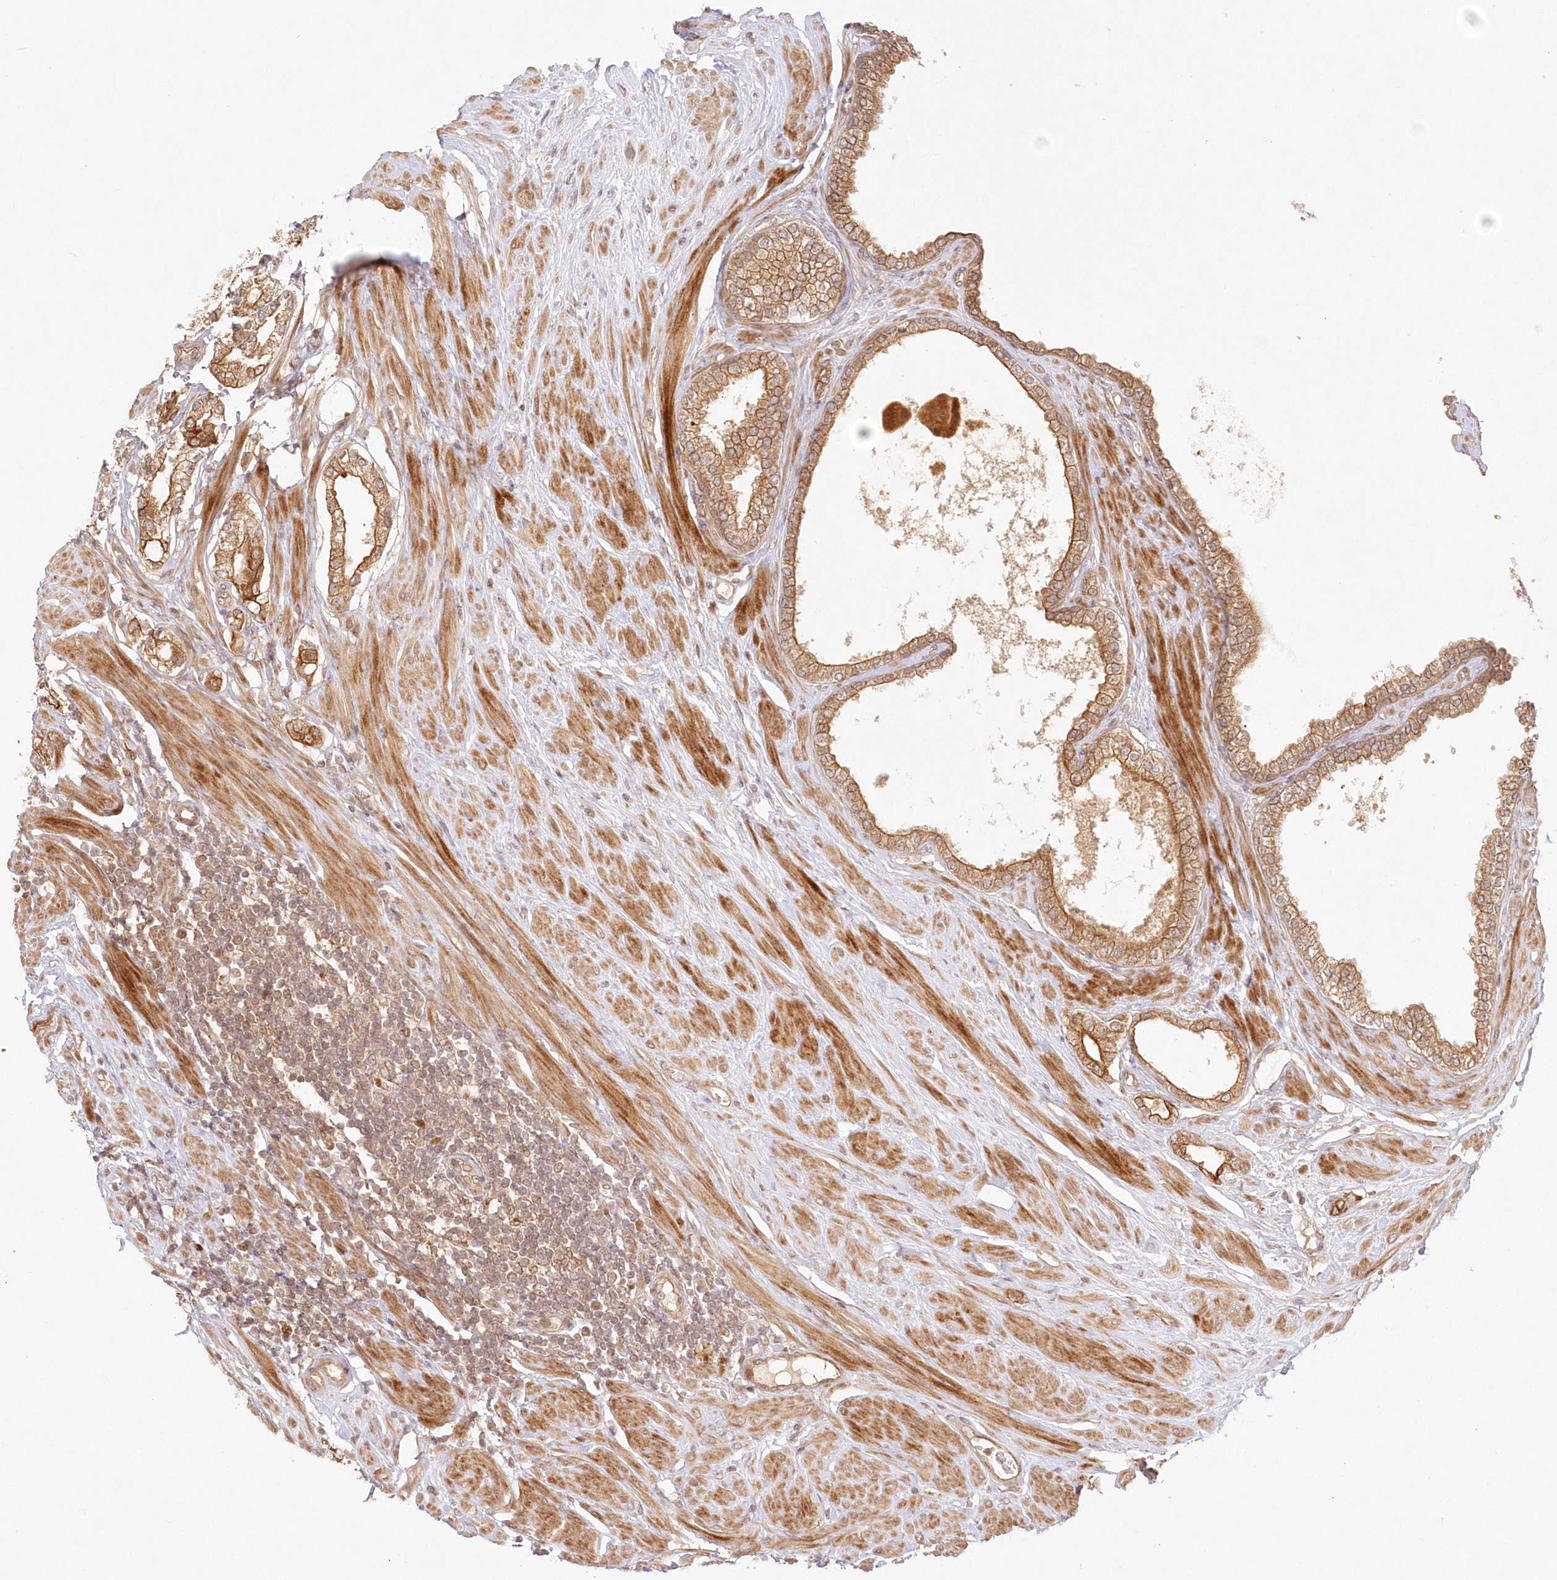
{"staining": {"intensity": "moderate", "quantity": ">75%", "location": "cytoplasmic/membranous"}, "tissue": "prostate cancer", "cell_type": "Tumor cells", "image_type": "cancer", "snomed": [{"axis": "morphology", "description": "Adenocarcinoma, Low grade"}, {"axis": "topography", "description": "Prostate"}], "caption": "Brown immunohistochemical staining in human adenocarcinoma (low-grade) (prostate) reveals moderate cytoplasmic/membranous expression in about >75% of tumor cells.", "gene": "KIAA0232", "patient": {"sex": "male", "age": 62}}